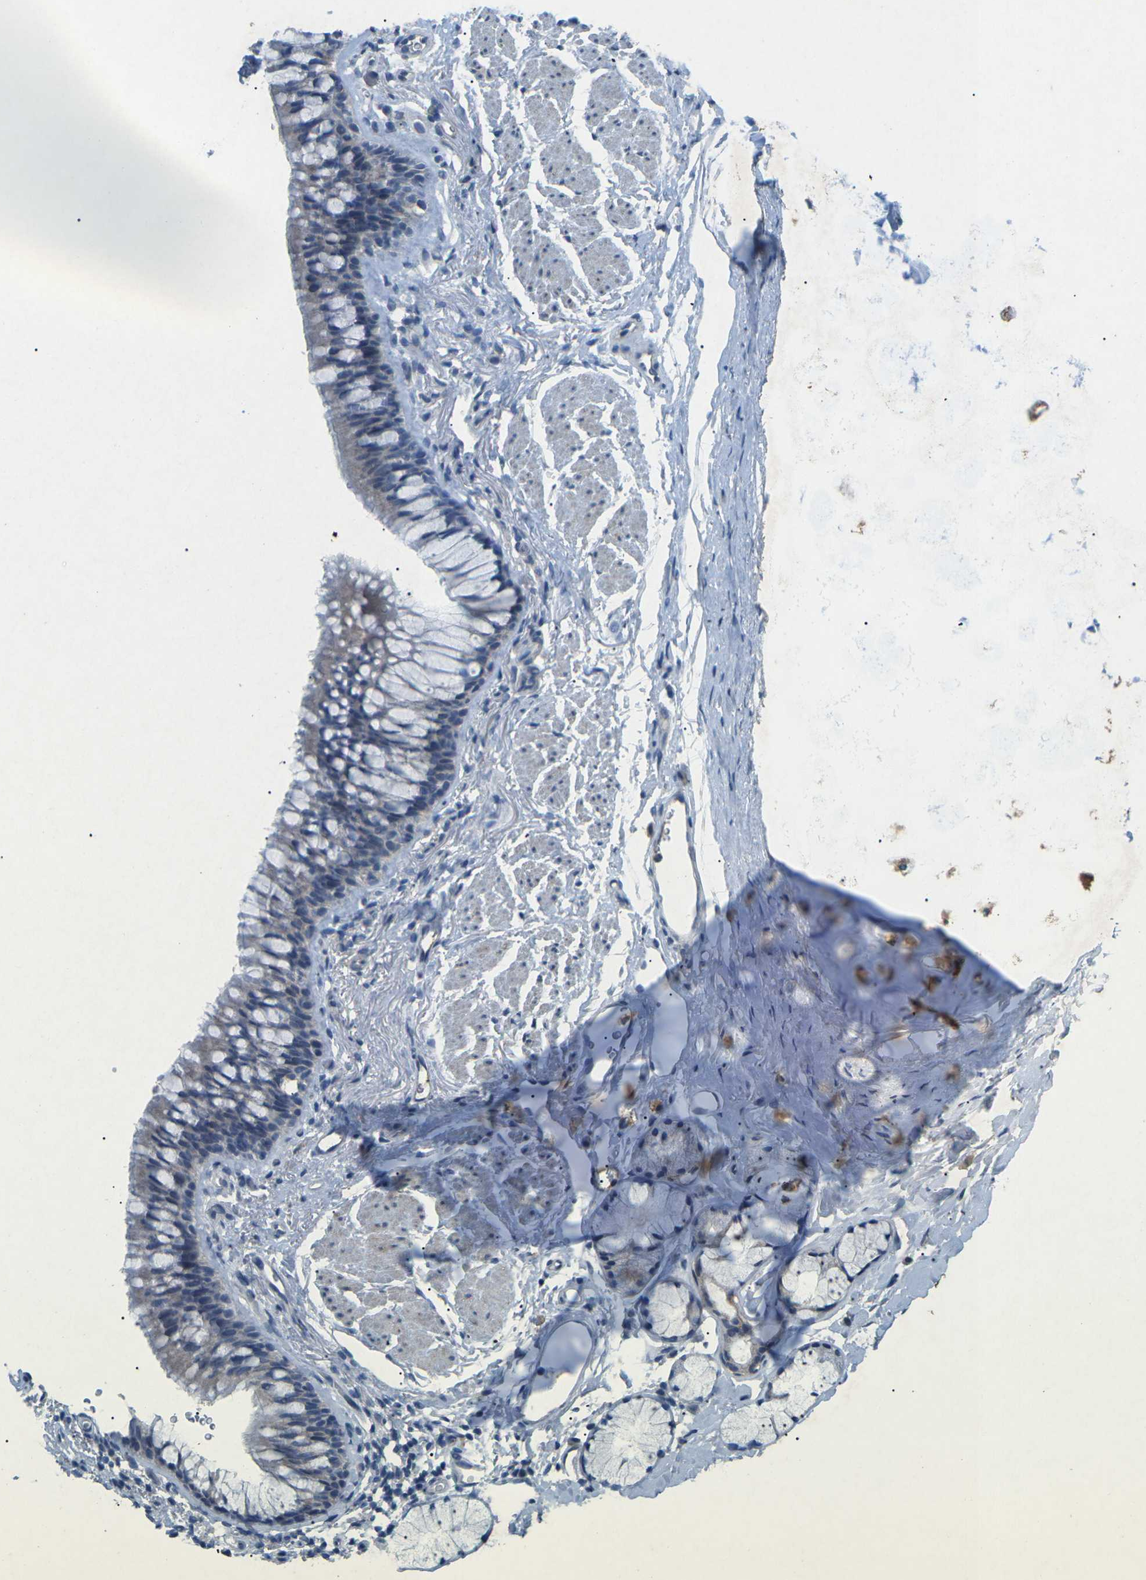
{"staining": {"intensity": "negative", "quantity": "none", "location": "none"}, "tissue": "adipose tissue", "cell_type": "Adipocytes", "image_type": "normal", "snomed": [{"axis": "morphology", "description": "Normal tissue, NOS"}, {"axis": "topography", "description": "Cartilage tissue"}, {"axis": "topography", "description": "Bronchus"}], "caption": "DAB (3,3'-diaminobenzidine) immunohistochemical staining of unremarkable adipose tissue exhibits no significant staining in adipocytes.", "gene": "A1BG", "patient": {"sex": "female", "age": 53}}